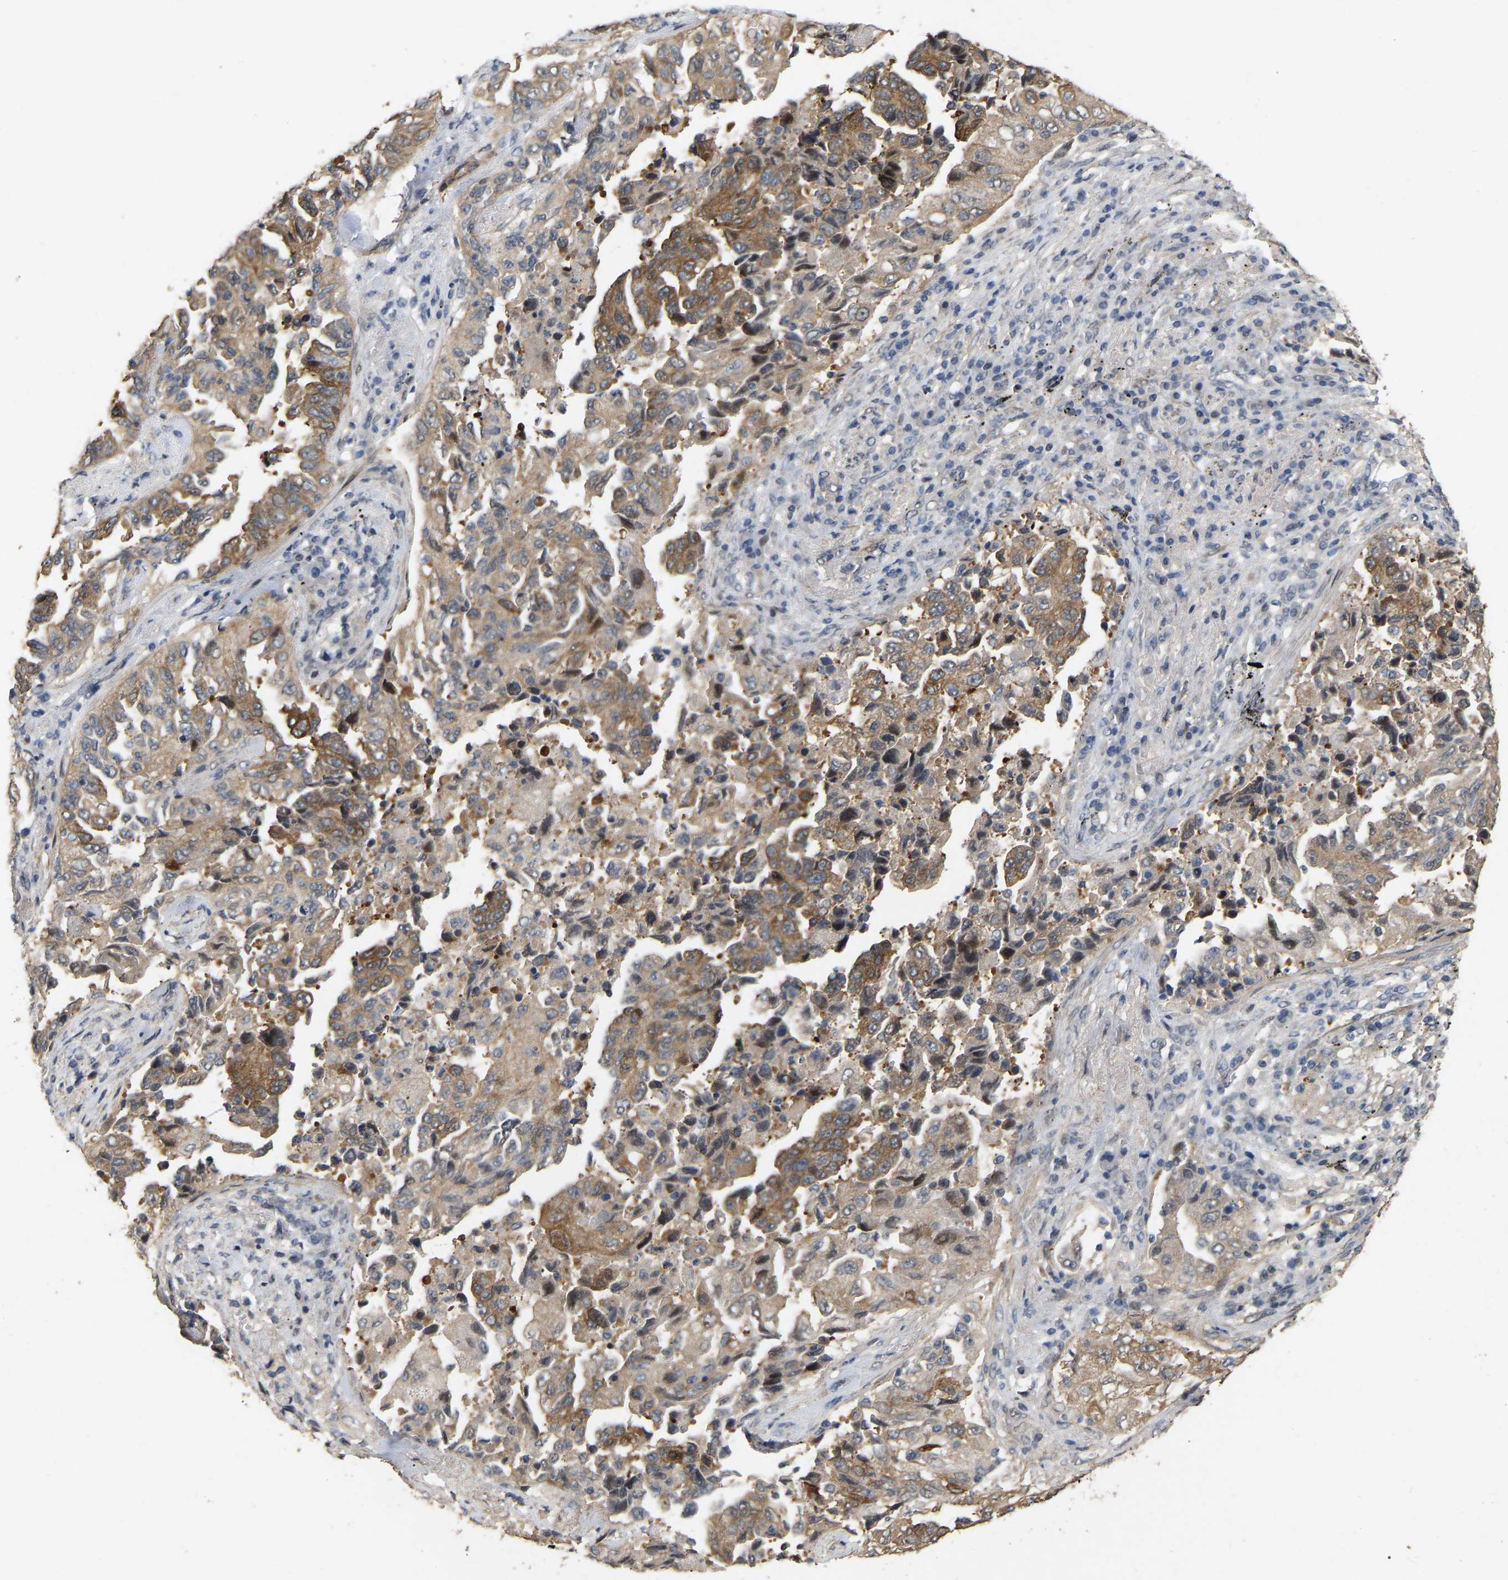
{"staining": {"intensity": "moderate", "quantity": ">75%", "location": "cytoplasmic/membranous"}, "tissue": "lung cancer", "cell_type": "Tumor cells", "image_type": "cancer", "snomed": [{"axis": "morphology", "description": "Adenocarcinoma, NOS"}, {"axis": "topography", "description": "Lung"}], "caption": "Immunohistochemistry of human lung cancer demonstrates medium levels of moderate cytoplasmic/membranous expression in about >75% of tumor cells.", "gene": "RUVBL1", "patient": {"sex": "female", "age": 51}}